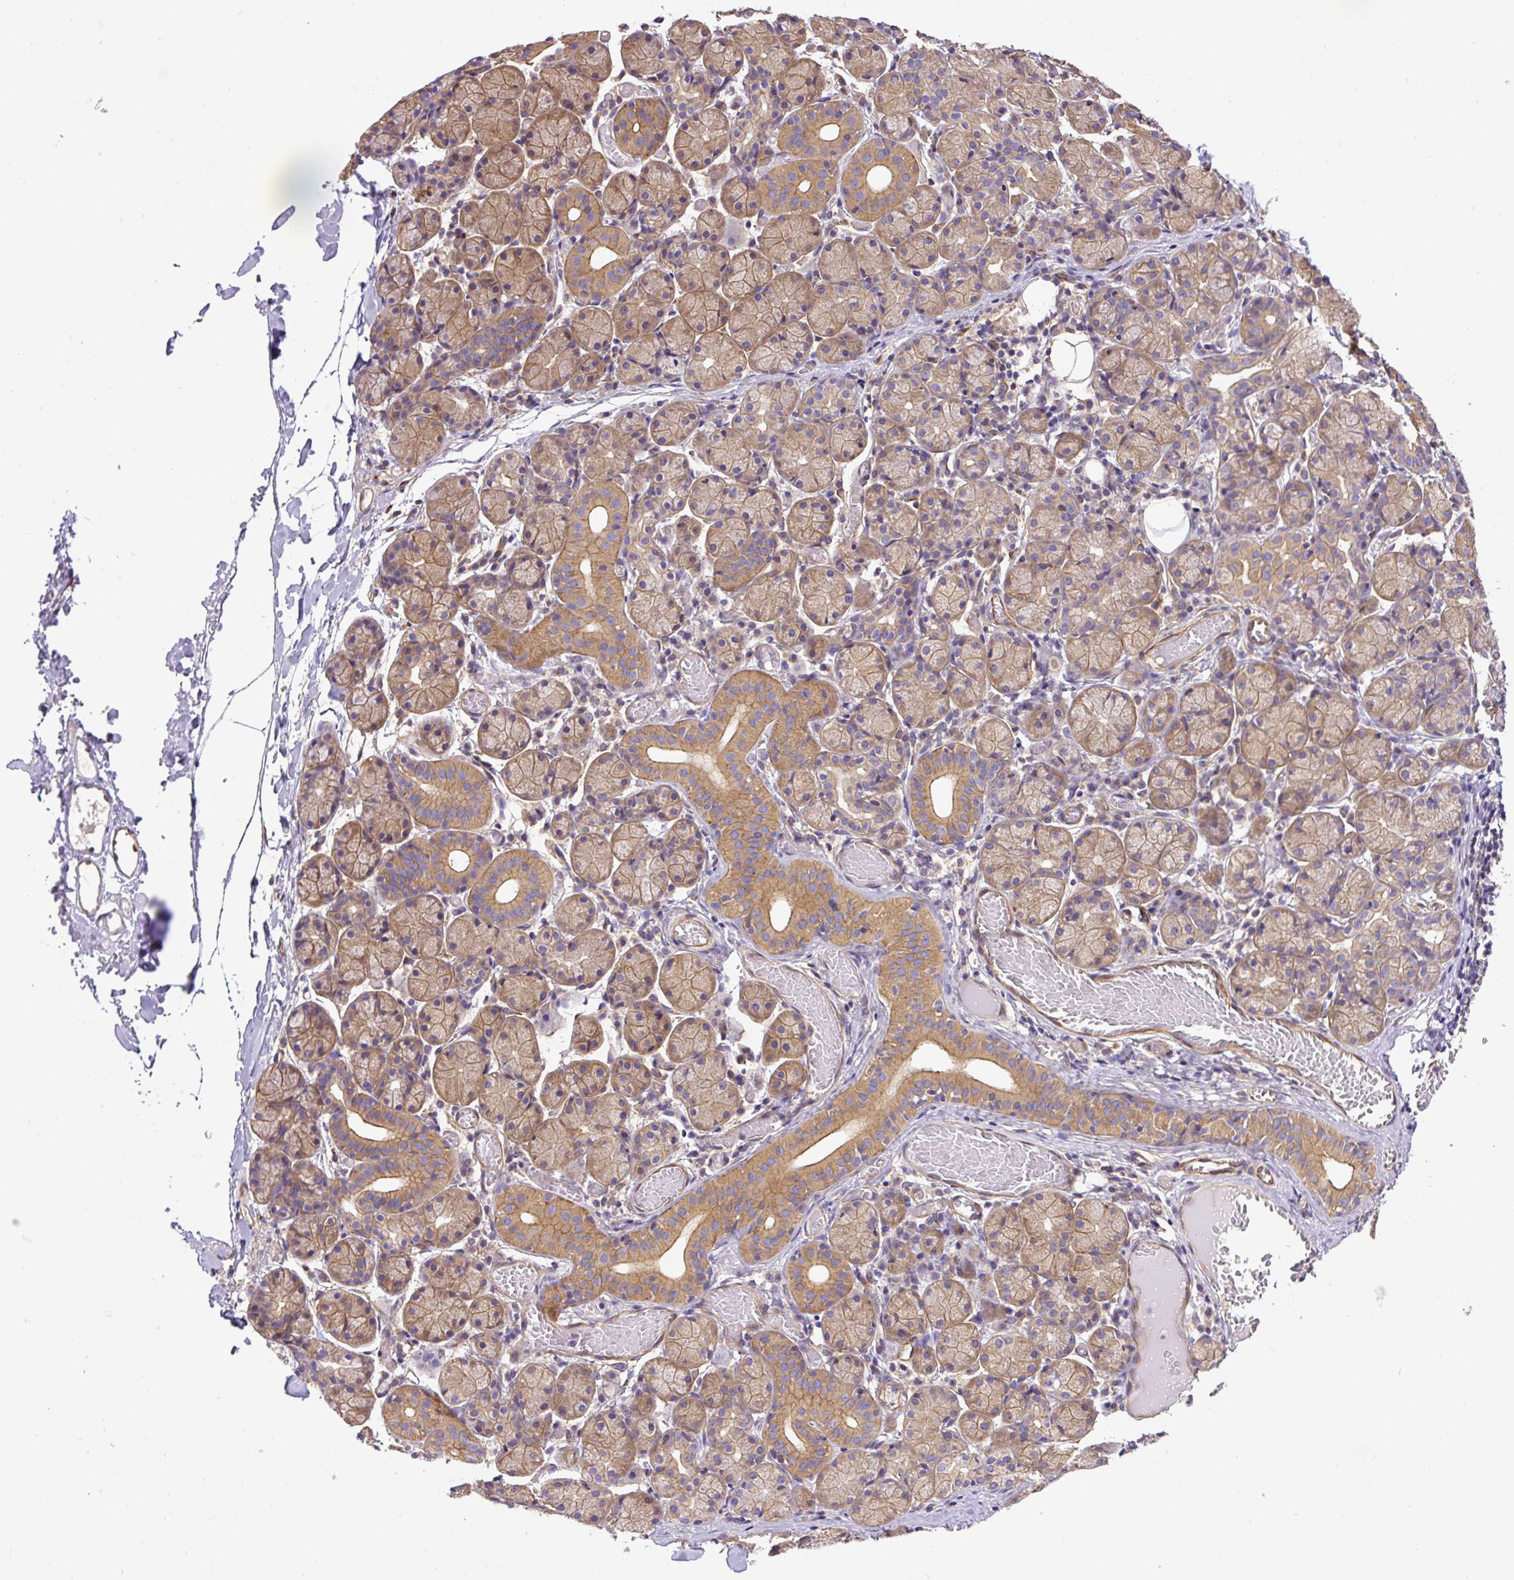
{"staining": {"intensity": "moderate", "quantity": "25%-75%", "location": "cytoplasmic/membranous"}, "tissue": "salivary gland", "cell_type": "Glandular cells", "image_type": "normal", "snomed": [{"axis": "morphology", "description": "Normal tissue, NOS"}, {"axis": "topography", "description": "Salivary gland"}], "caption": "High-power microscopy captured an immunohistochemistry (IHC) histopathology image of unremarkable salivary gland, revealing moderate cytoplasmic/membranous staining in approximately 25%-75% of glandular cells.", "gene": "DCTN1", "patient": {"sex": "female", "age": 24}}